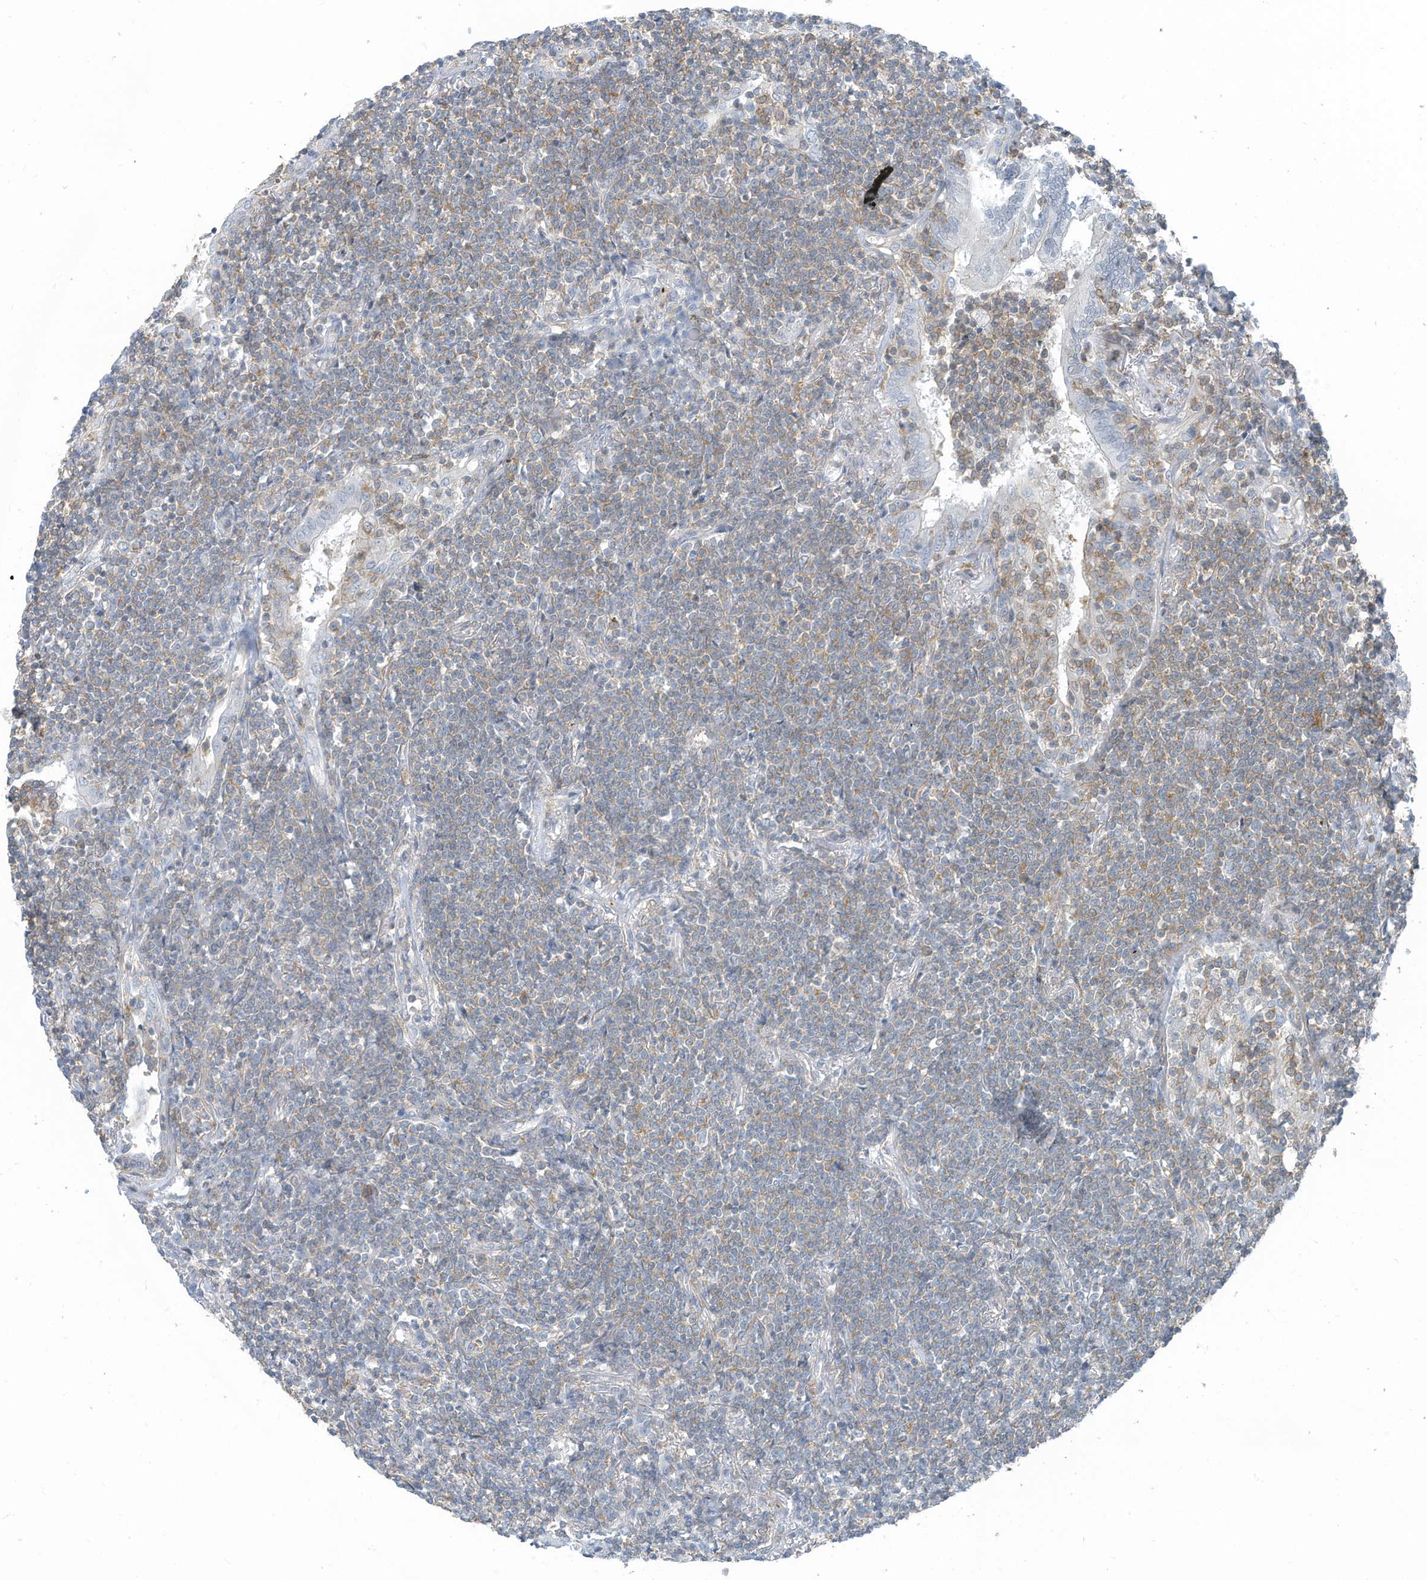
{"staining": {"intensity": "weak", "quantity": "25%-75%", "location": "cytoplasmic/membranous"}, "tissue": "lymphoma", "cell_type": "Tumor cells", "image_type": "cancer", "snomed": [{"axis": "morphology", "description": "Malignant lymphoma, non-Hodgkin's type, Low grade"}, {"axis": "topography", "description": "Lung"}], "caption": "DAB immunohistochemical staining of low-grade malignant lymphoma, non-Hodgkin's type displays weak cytoplasmic/membranous protein expression in about 25%-75% of tumor cells.", "gene": "ZNF846", "patient": {"sex": "female", "age": 71}}